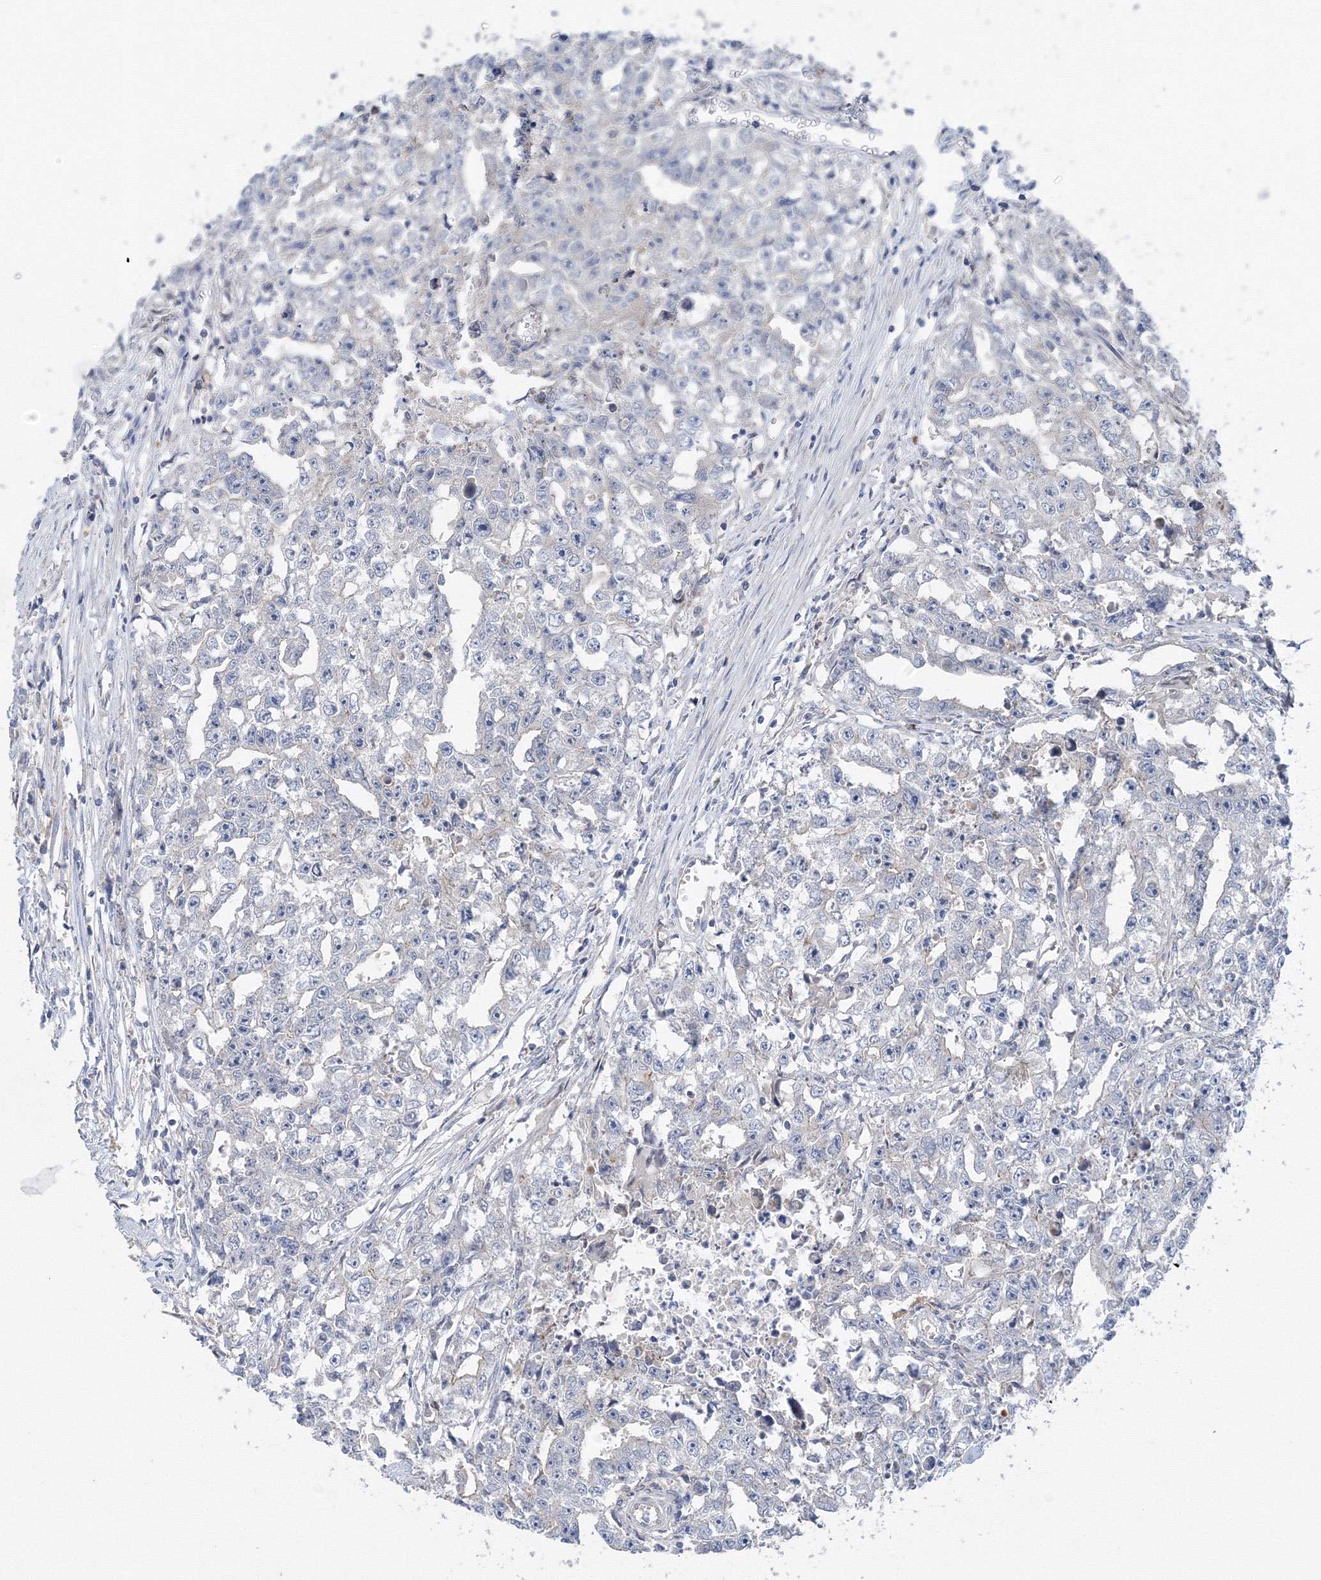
{"staining": {"intensity": "weak", "quantity": "<25%", "location": "cytoplasmic/membranous"}, "tissue": "testis cancer", "cell_type": "Tumor cells", "image_type": "cancer", "snomed": [{"axis": "morphology", "description": "Seminoma, NOS"}, {"axis": "morphology", "description": "Carcinoma, Embryonal, NOS"}, {"axis": "topography", "description": "Testis"}], "caption": "Histopathology image shows no protein expression in tumor cells of testis cancer tissue. (Stains: DAB IHC with hematoxylin counter stain, Microscopy: brightfield microscopy at high magnification).", "gene": "DIS3L2", "patient": {"sex": "male", "age": 43}}